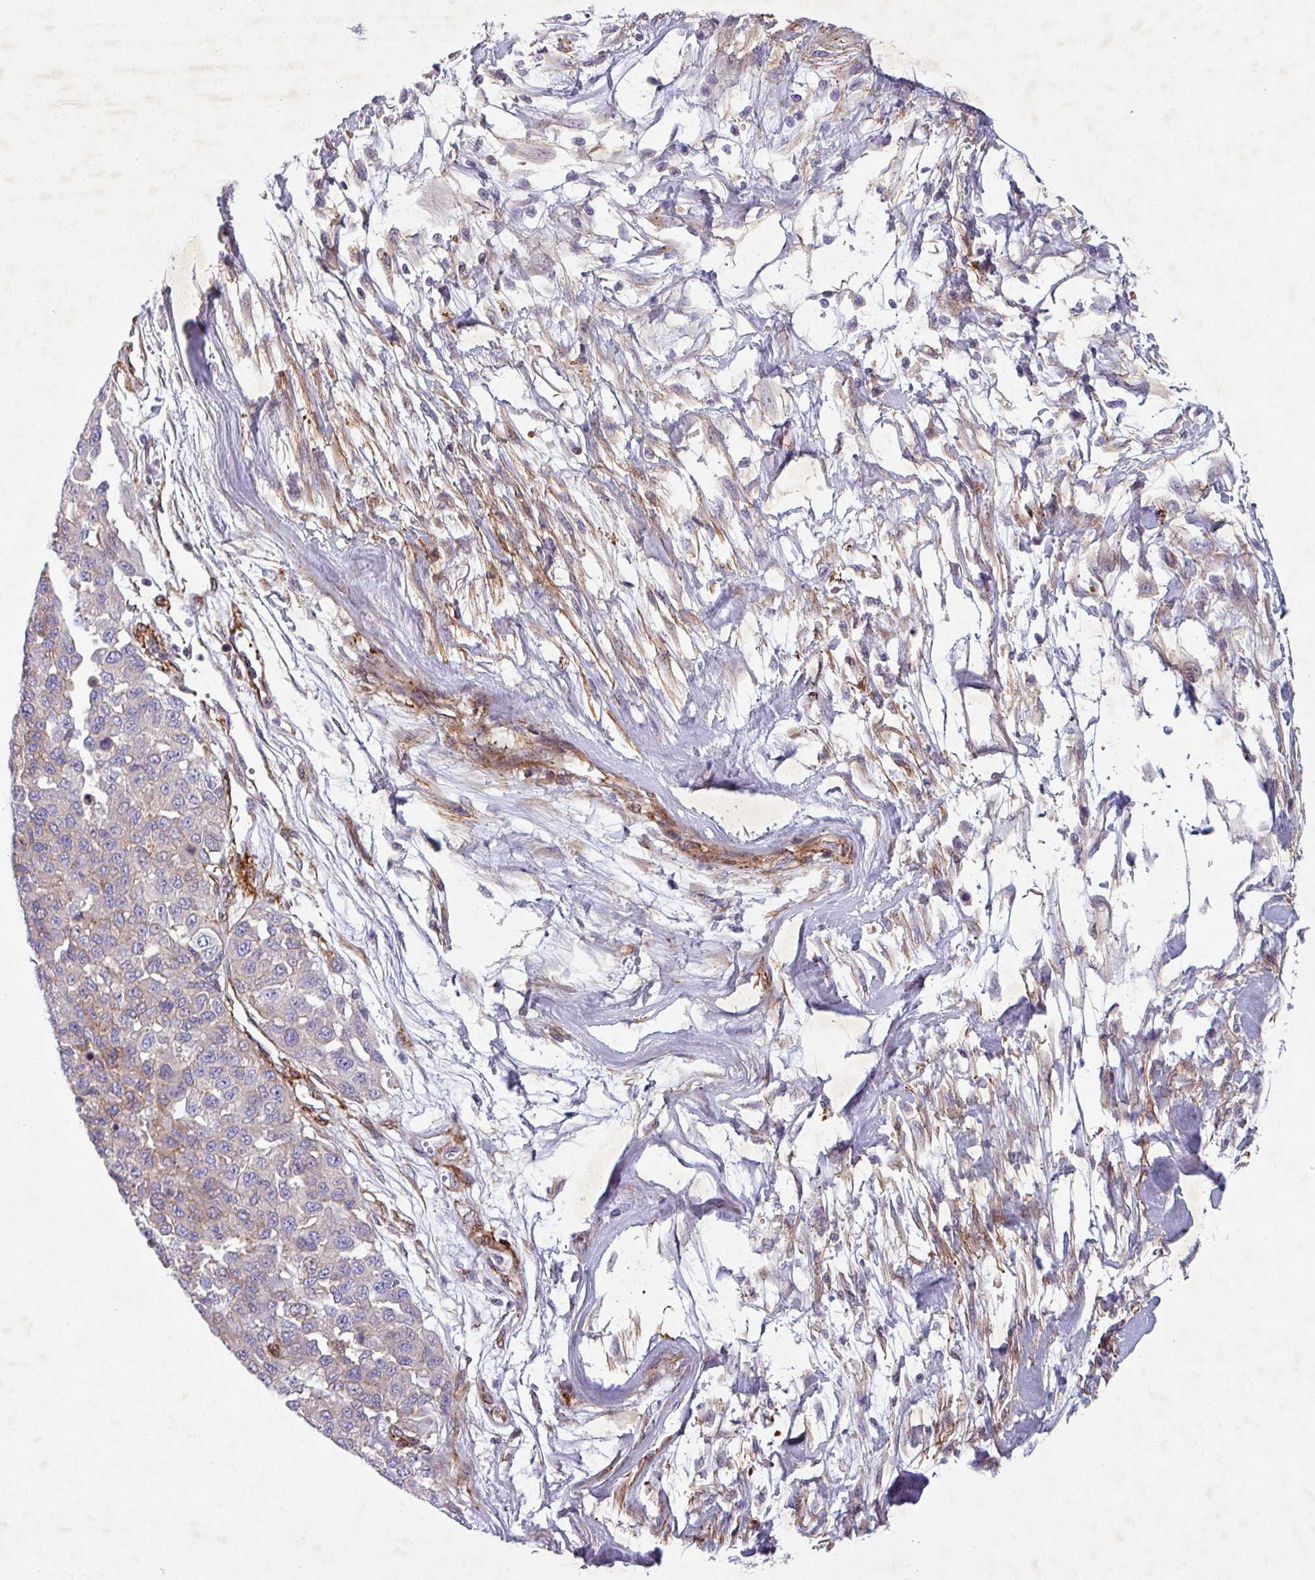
{"staining": {"intensity": "weak", "quantity": "<25%", "location": "cytoplasmic/membranous"}, "tissue": "melanoma", "cell_type": "Tumor cells", "image_type": "cancer", "snomed": [{"axis": "morphology", "description": "Malignant melanoma, NOS"}, {"axis": "topography", "description": "Skin"}], "caption": "There is no significant staining in tumor cells of melanoma.", "gene": "ATP2C2", "patient": {"sex": "male", "age": 62}}